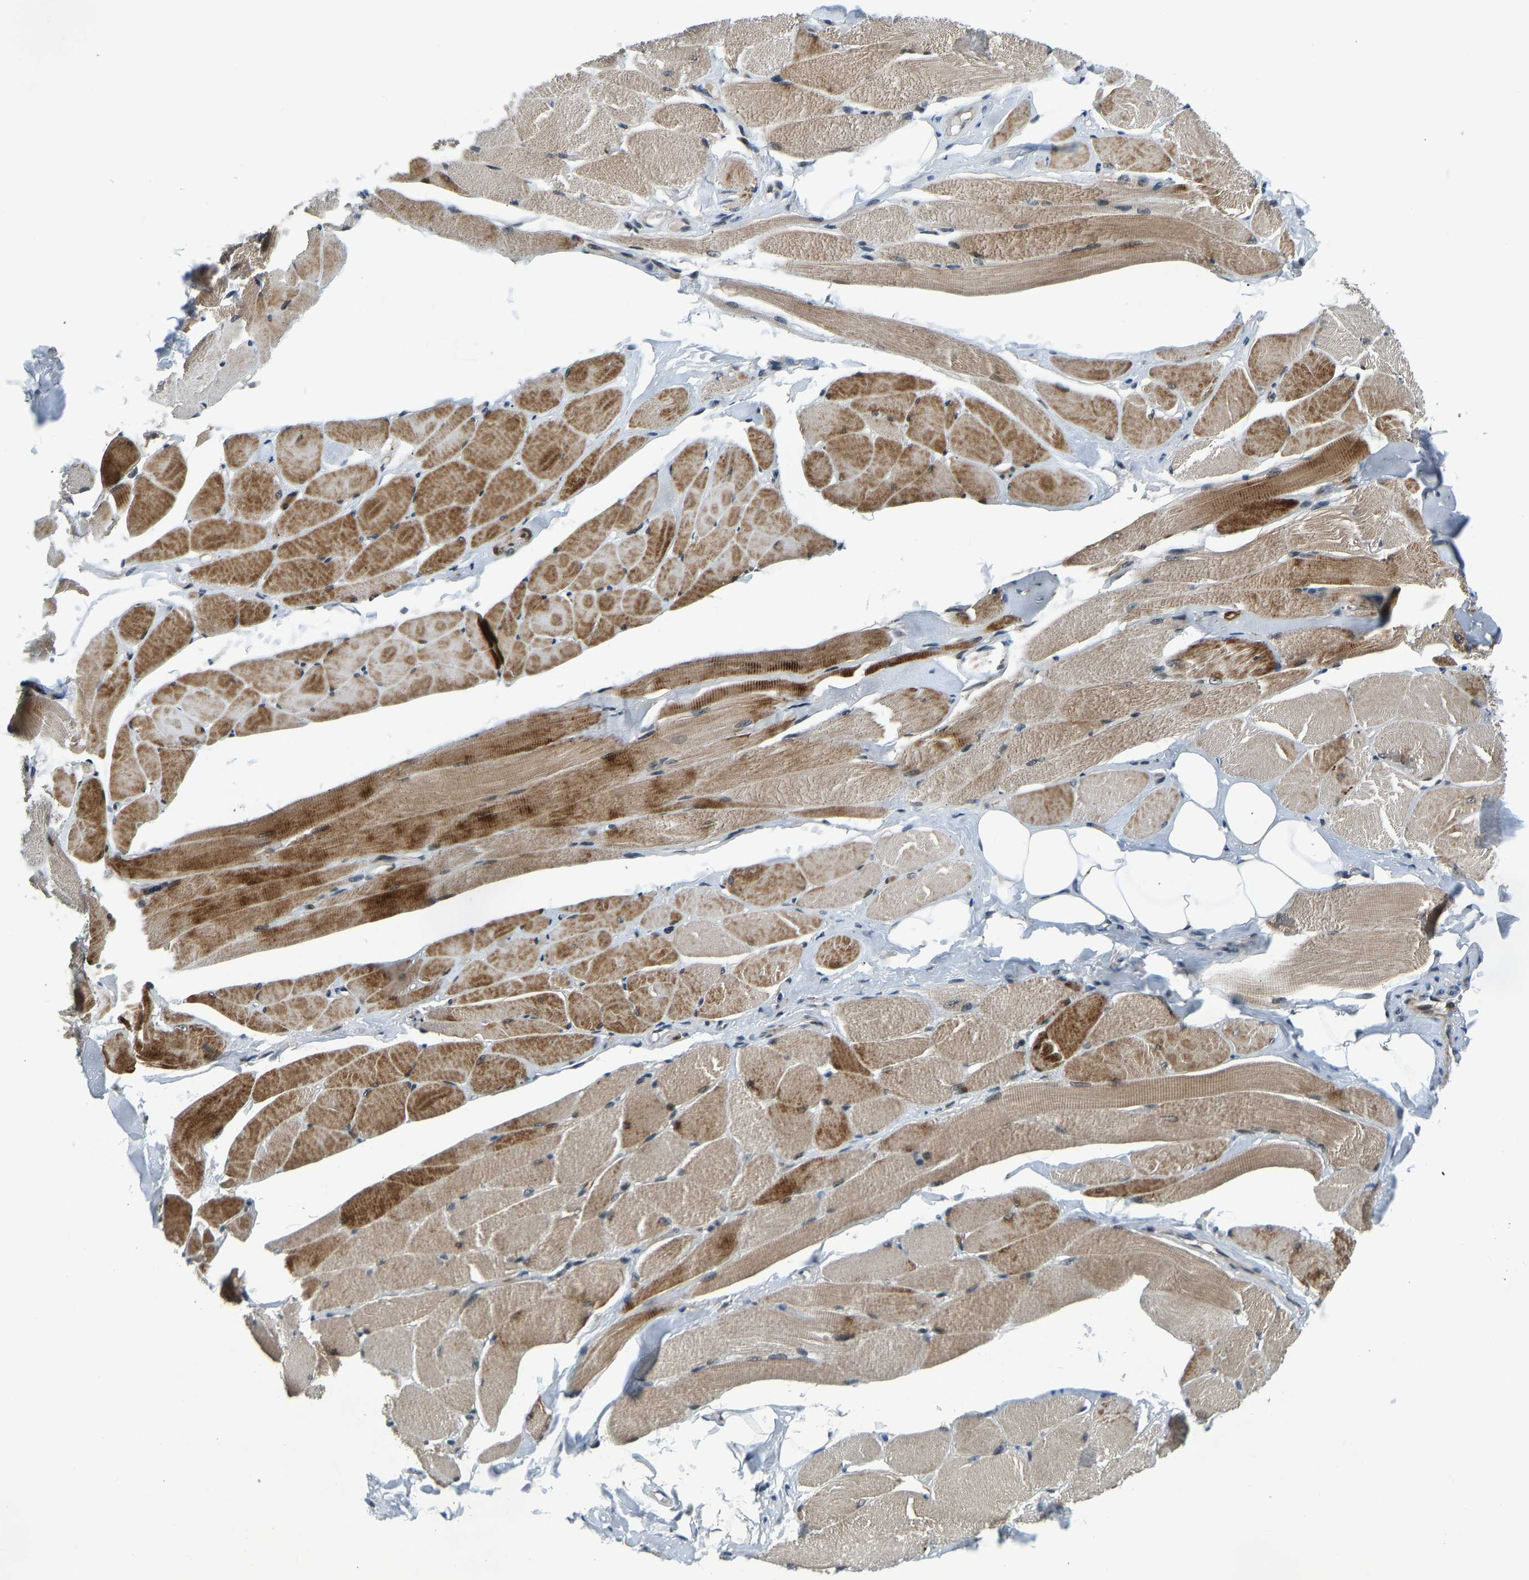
{"staining": {"intensity": "strong", "quantity": ">75%", "location": "cytoplasmic/membranous"}, "tissue": "skeletal muscle", "cell_type": "Myocytes", "image_type": "normal", "snomed": [{"axis": "morphology", "description": "Normal tissue, NOS"}, {"axis": "topography", "description": "Skeletal muscle"}, {"axis": "topography", "description": "Peripheral nerve tissue"}], "caption": "Skeletal muscle stained with a protein marker reveals strong staining in myocytes.", "gene": "RLIM", "patient": {"sex": "female", "age": 84}}